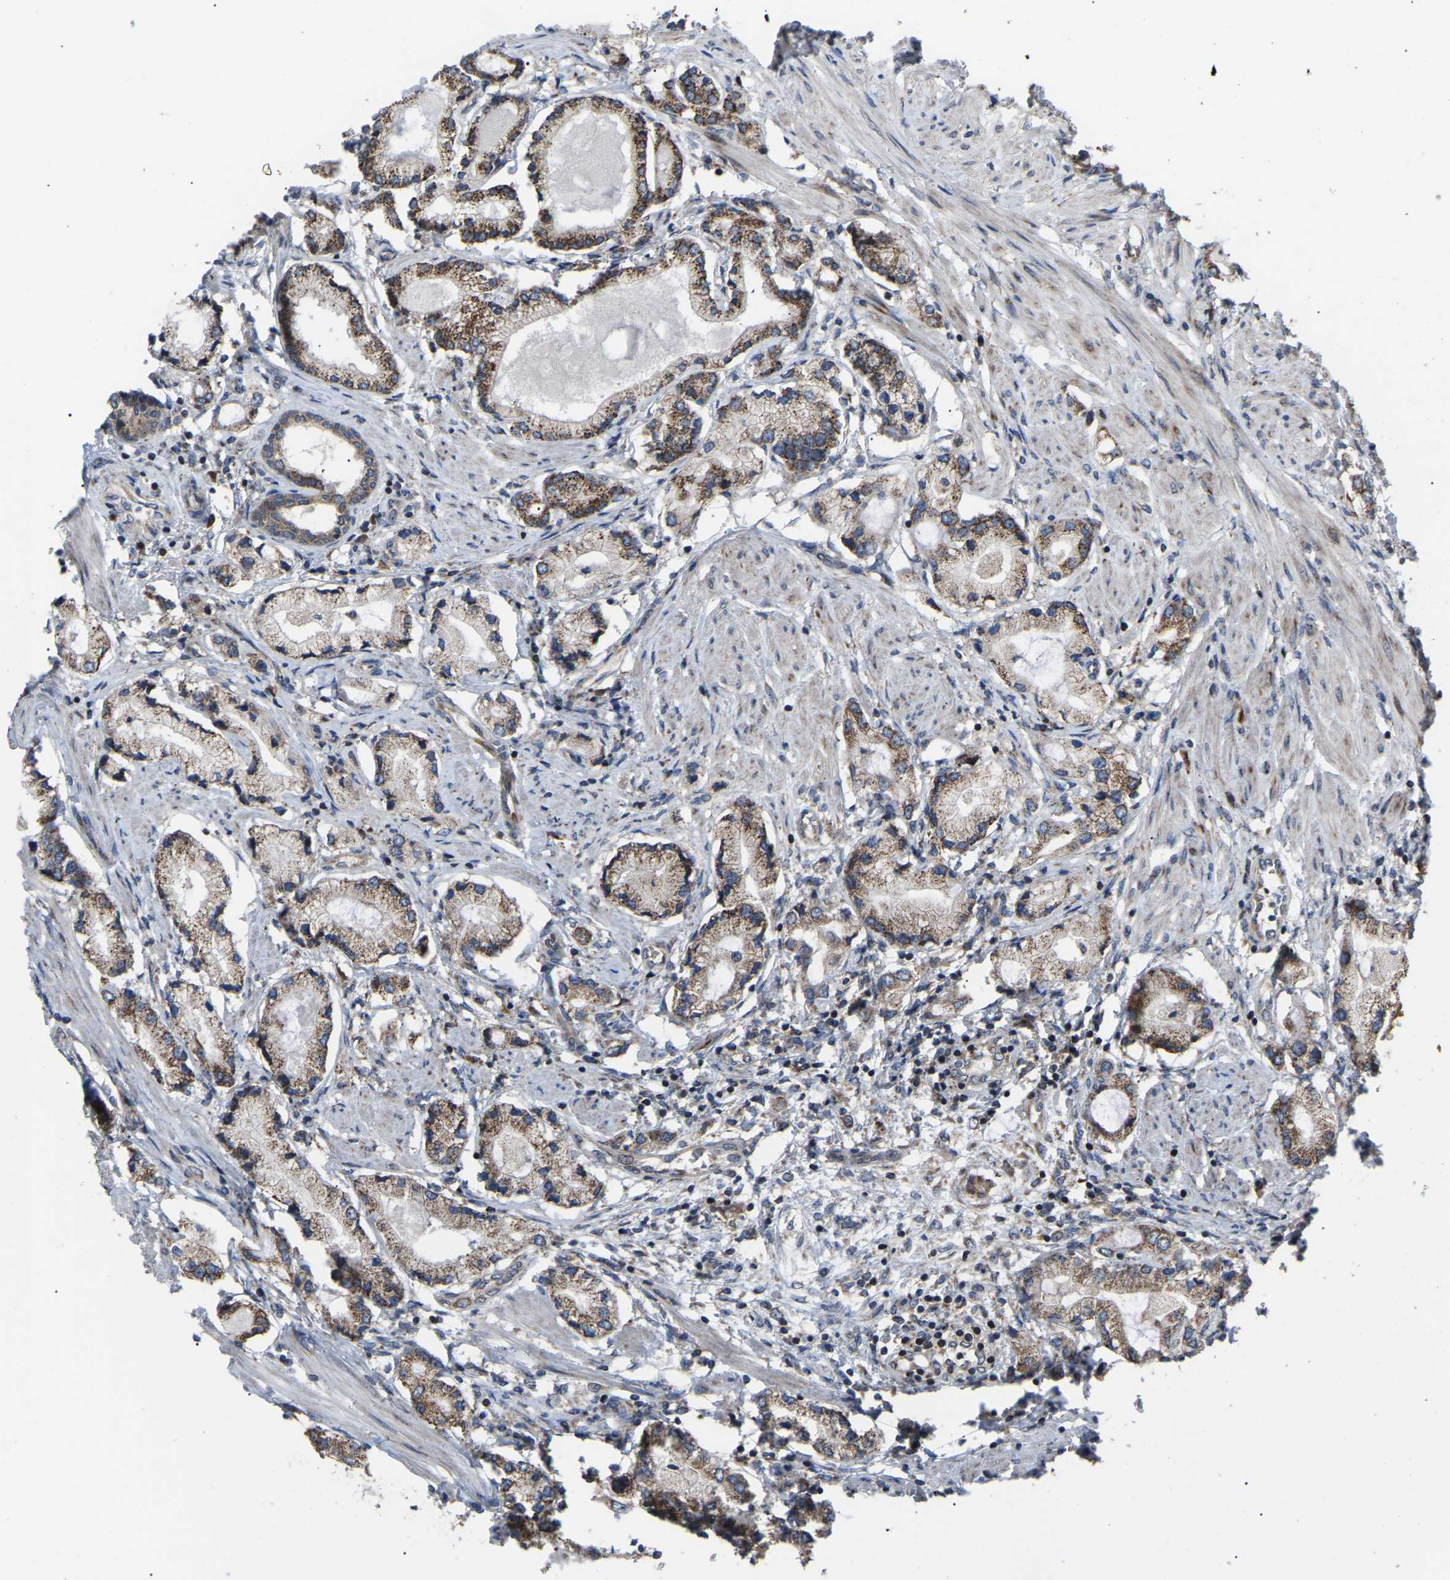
{"staining": {"intensity": "strong", "quantity": ">75%", "location": "cytoplasmic/membranous"}, "tissue": "prostate cancer", "cell_type": "Tumor cells", "image_type": "cancer", "snomed": [{"axis": "morphology", "description": "Adenocarcinoma, Low grade"}, {"axis": "topography", "description": "Prostate"}], "caption": "Immunohistochemical staining of human prostate cancer (low-grade adenocarcinoma) demonstrates high levels of strong cytoplasmic/membranous protein positivity in approximately >75% of tumor cells. The staining is performed using DAB brown chromogen to label protein expression. The nuclei are counter-stained blue using hematoxylin.", "gene": "AGO2", "patient": {"sex": "male", "age": 63}}